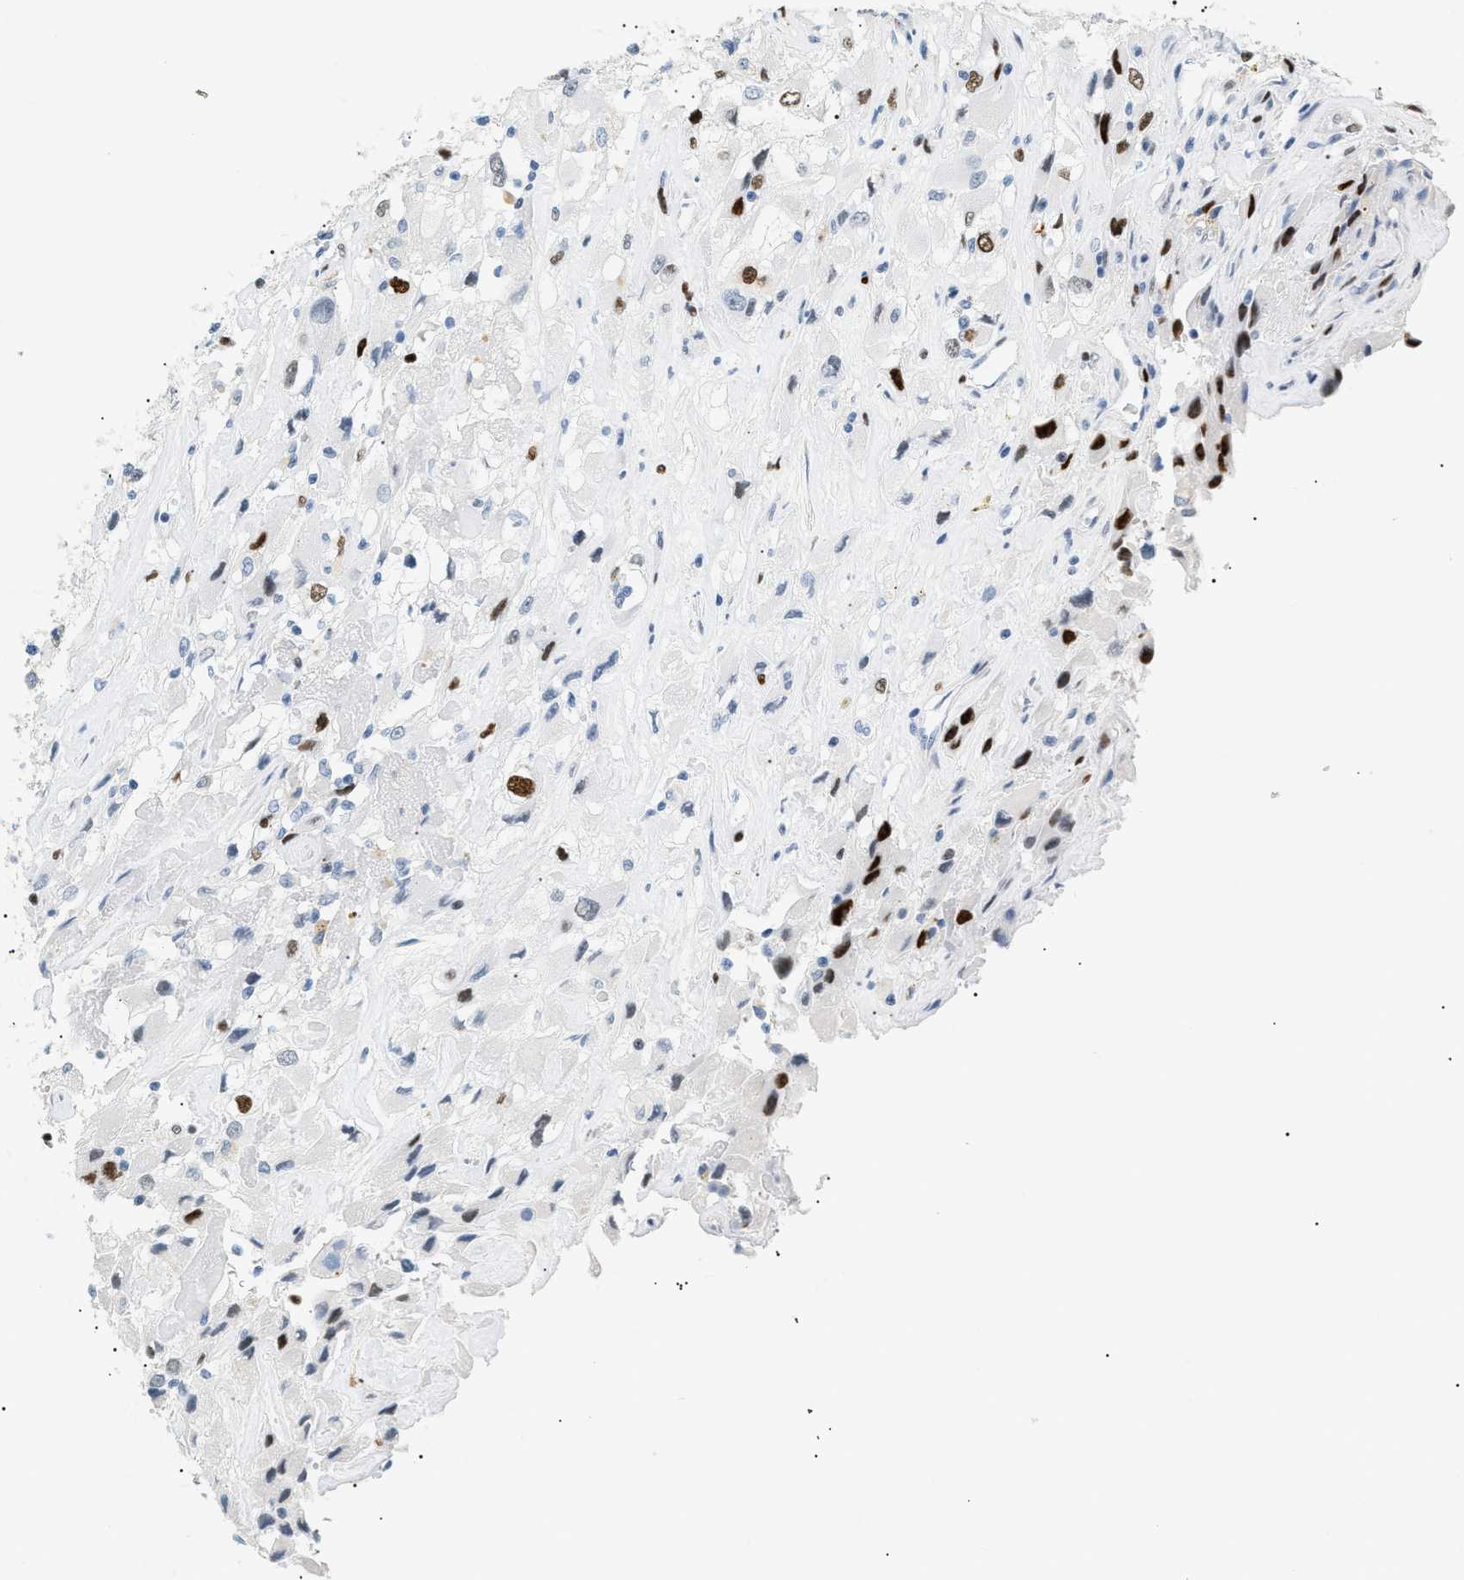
{"staining": {"intensity": "moderate", "quantity": "25%-75%", "location": "nuclear"}, "tissue": "renal cancer", "cell_type": "Tumor cells", "image_type": "cancer", "snomed": [{"axis": "morphology", "description": "Adenocarcinoma, NOS"}, {"axis": "topography", "description": "Kidney"}], "caption": "An immunohistochemistry (IHC) histopathology image of tumor tissue is shown. Protein staining in brown highlights moderate nuclear positivity in renal adenocarcinoma within tumor cells. (Brightfield microscopy of DAB IHC at high magnification).", "gene": "MCM7", "patient": {"sex": "female", "age": 52}}